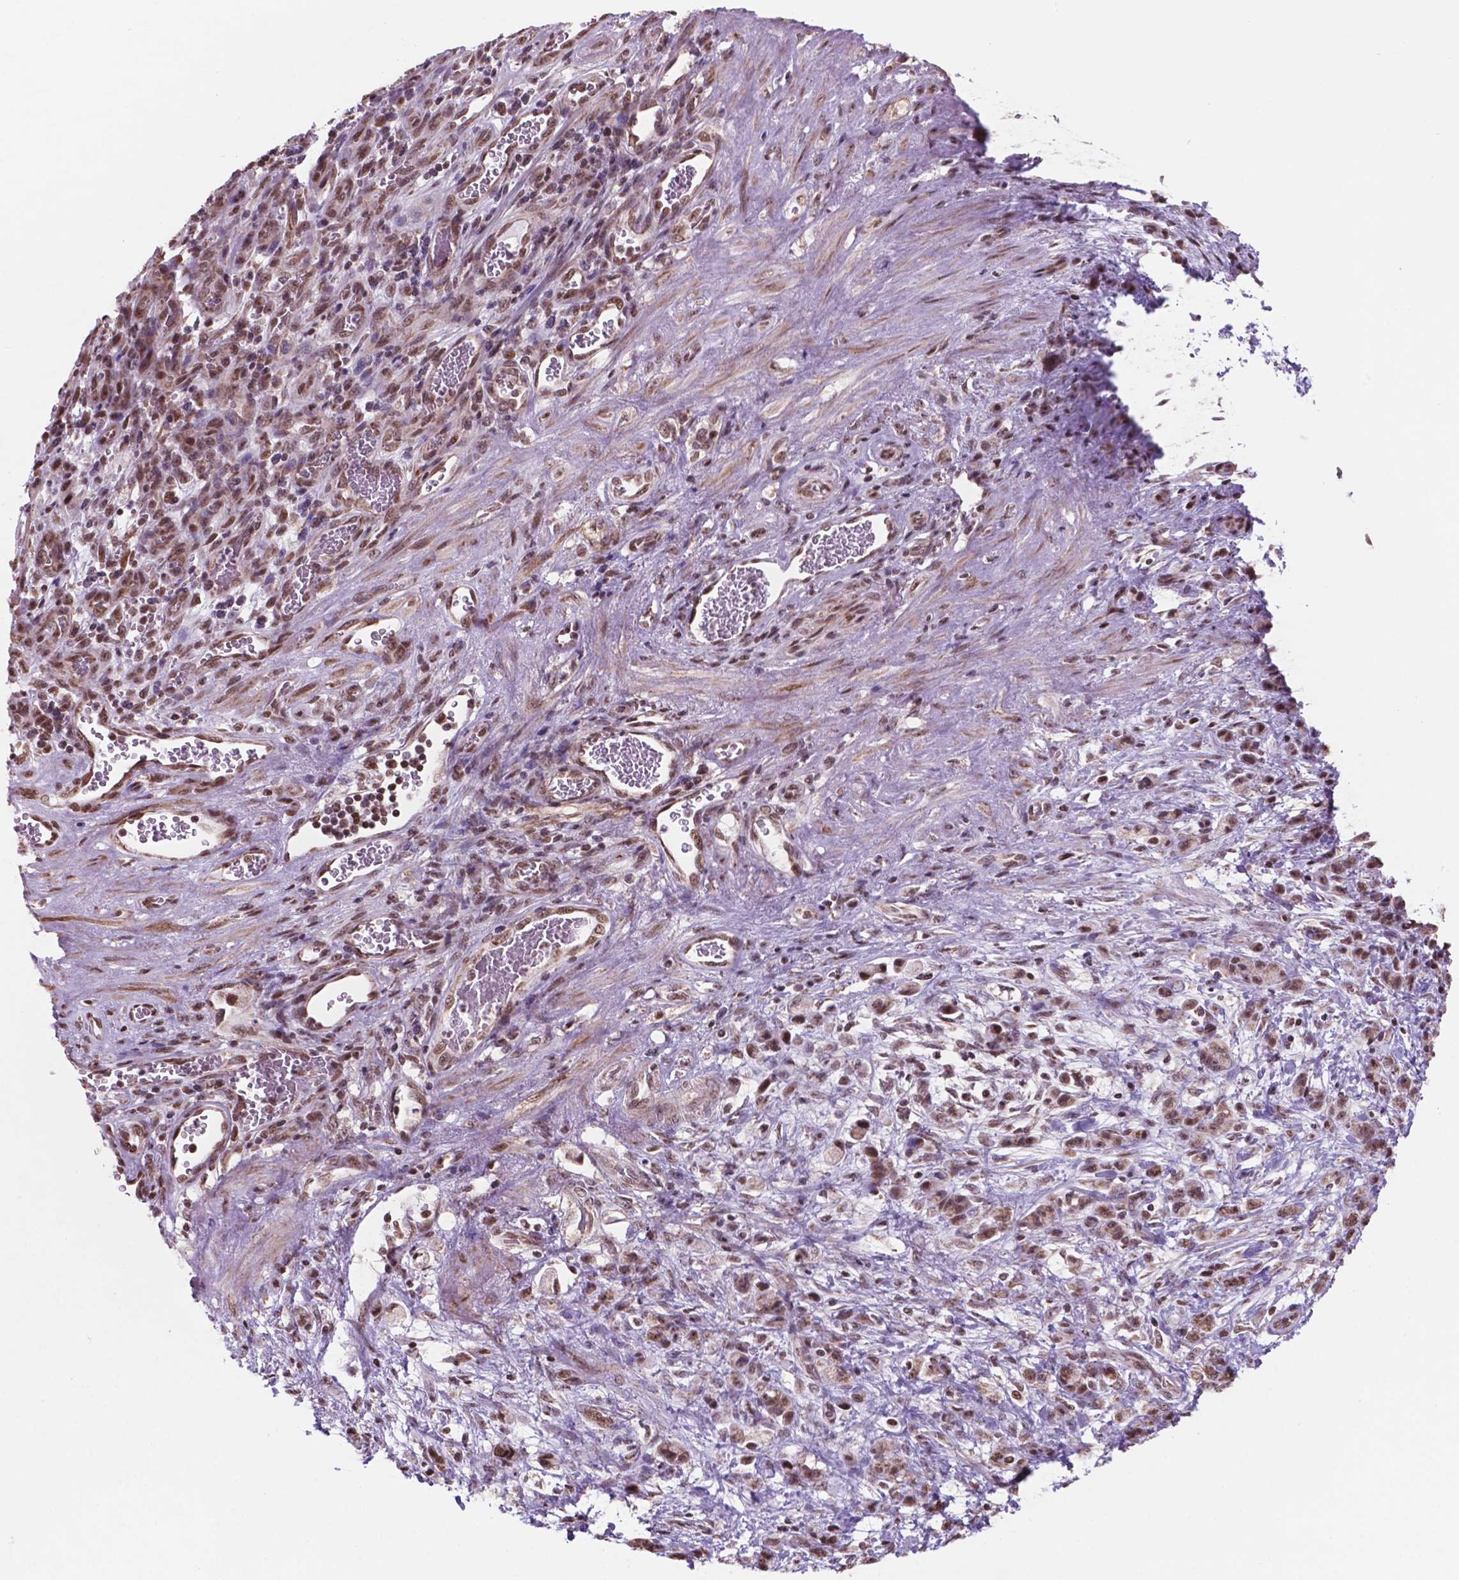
{"staining": {"intensity": "moderate", "quantity": ">75%", "location": "nuclear"}, "tissue": "stomach cancer", "cell_type": "Tumor cells", "image_type": "cancer", "snomed": [{"axis": "morphology", "description": "Adenocarcinoma, NOS"}, {"axis": "topography", "description": "Stomach"}], "caption": "The micrograph reveals a brown stain indicating the presence of a protein in the nuclear of tumor cells in stomach cancer (adenocarcinoma).", "gene": "NDUFA10", "patient": {"sex": "male", "age": 77}}